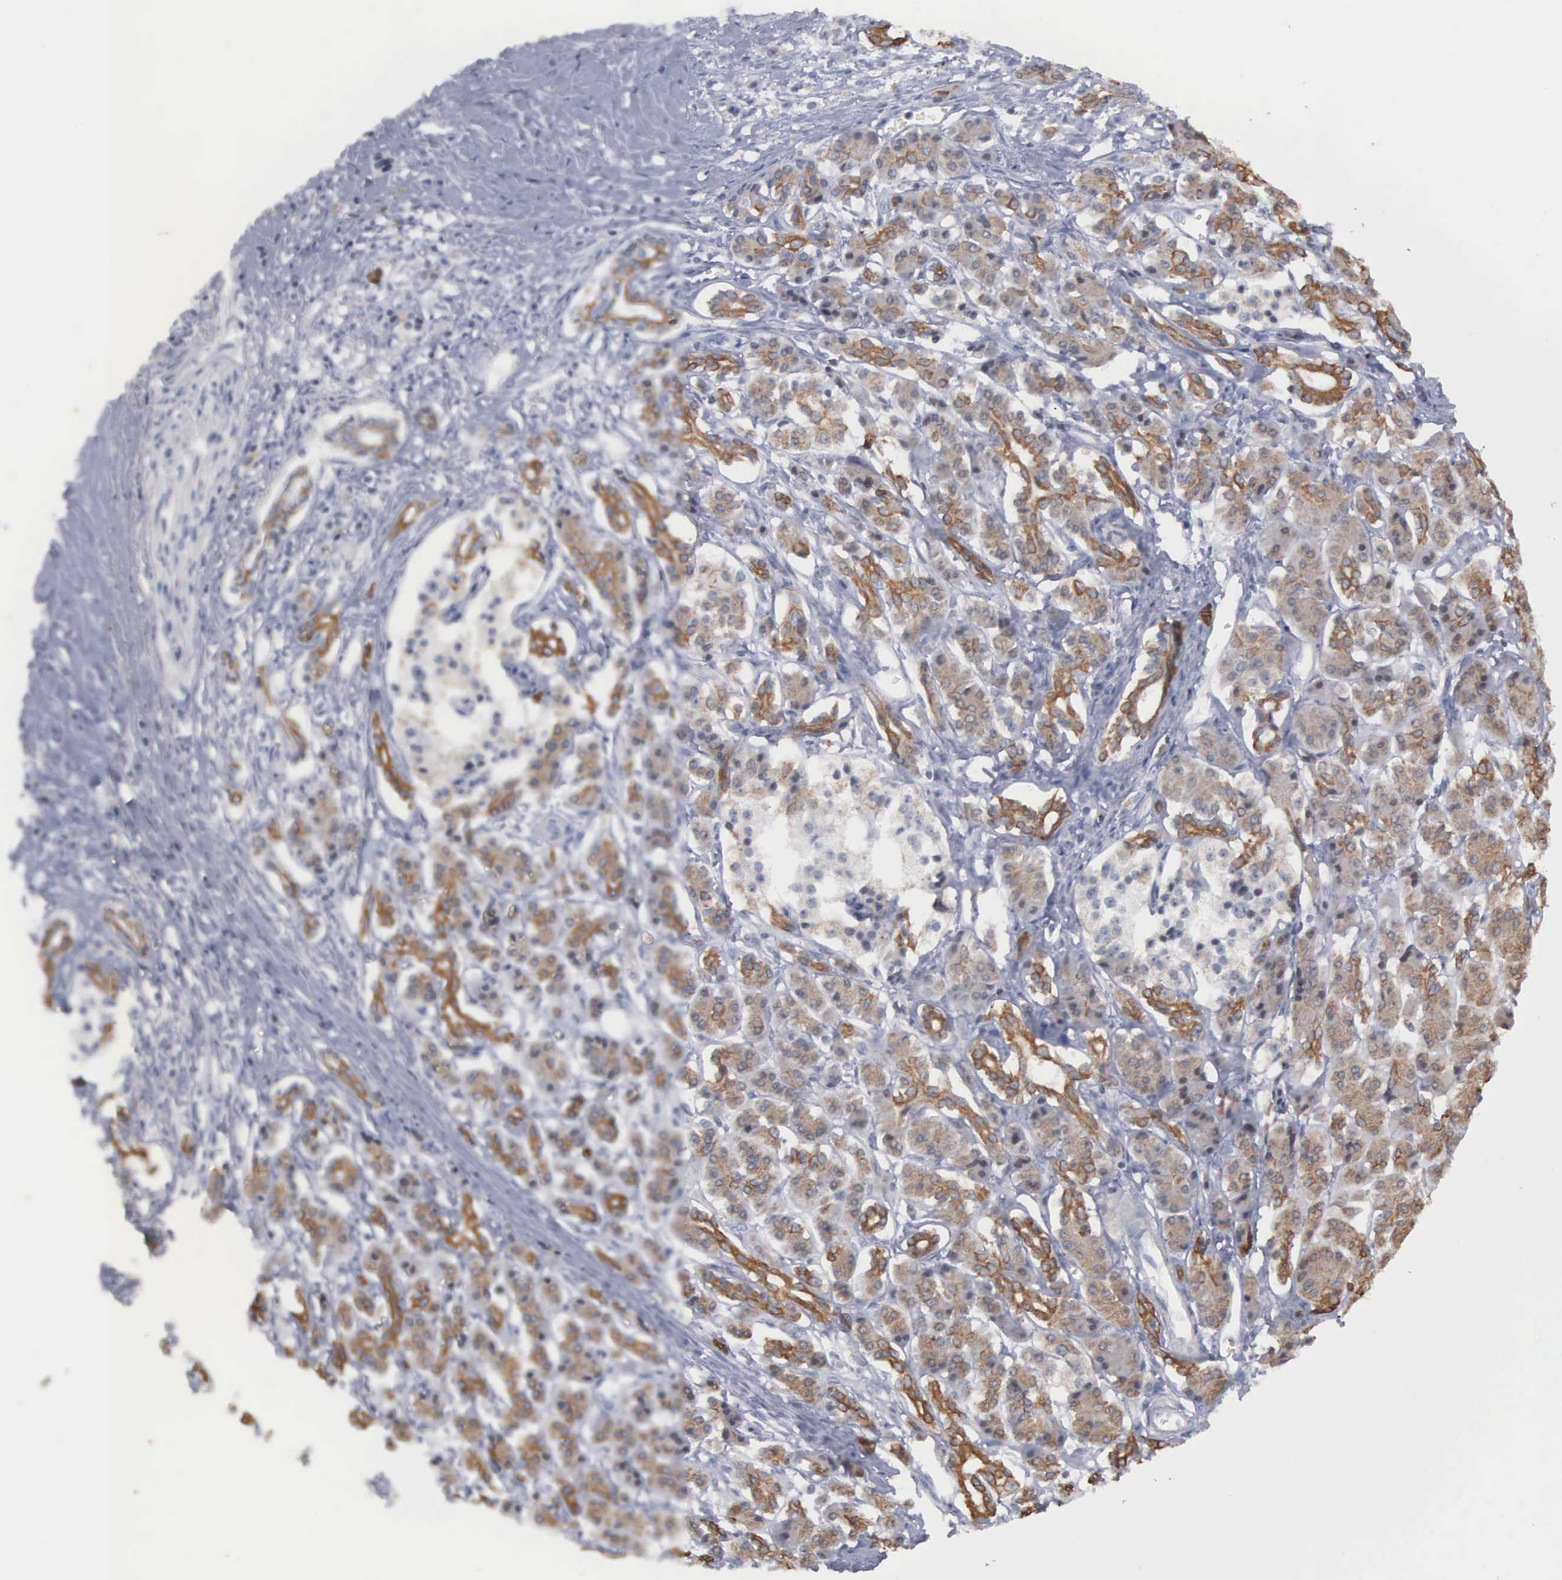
{"staining": {"intensity": "moderate", "quantity": "25%-75%", "location": "cytoplasmic/membranous"}, "tissue": "pancreatic cancer", "cell_type": "Tumor cells", "image_type": "cancer", "snomed": [{"axis": "morphology", "description": "Adenocarcinoma, NOS"}, {"axis": "topography", "description": "Pancreas"}], "caption": "Pancreatic cancer (adenocarcinoma) stained for a protein exhibits moderate cytoplasmic/membranous positivity in tumor cells.", "gene": "WDR89", "patient": {"sex": "male", "age": 59}}